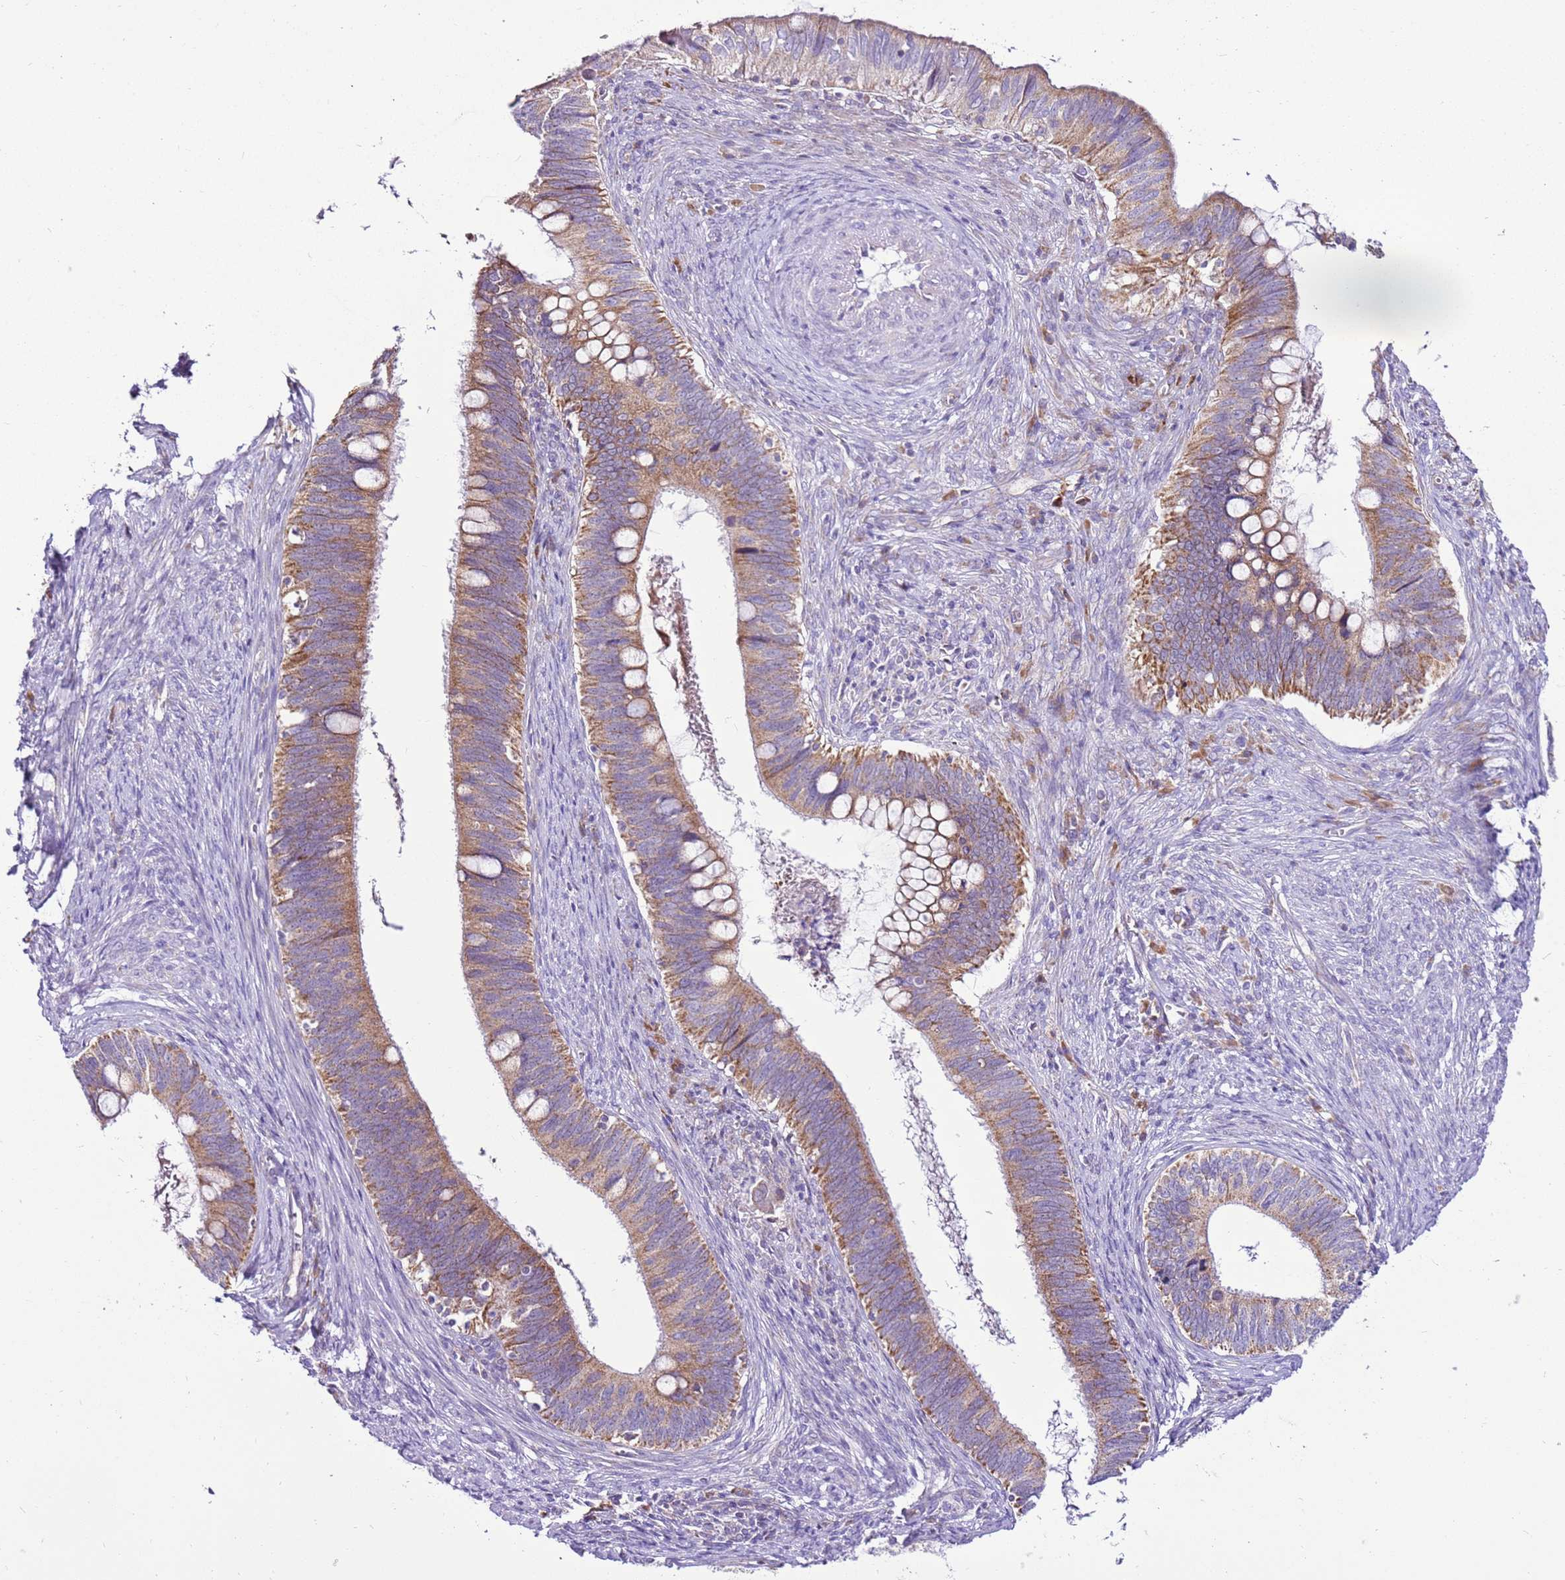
{"staining": {"intensity": "moderate", "quantity": ">75%", "location": "cytoplasmic/membranous"}, "tissue": "cervical cancer", "cell_type": "Tumor cells", "image_type": "cancer", "snomed": [{"axis": "morphology", "description": "Adenocarcinoma, NOS"}, {"axis": "topography", "description": "Cervix"}], "caption": "Human adenocarcinoma (cervical) stained for a protein (brown) reveals moderate cytoplasmic/membranous positive positivity in approximately >75% of tumor cells.", "gene": "MRPL36", "patient": {"sex": "female", "age": 42}}